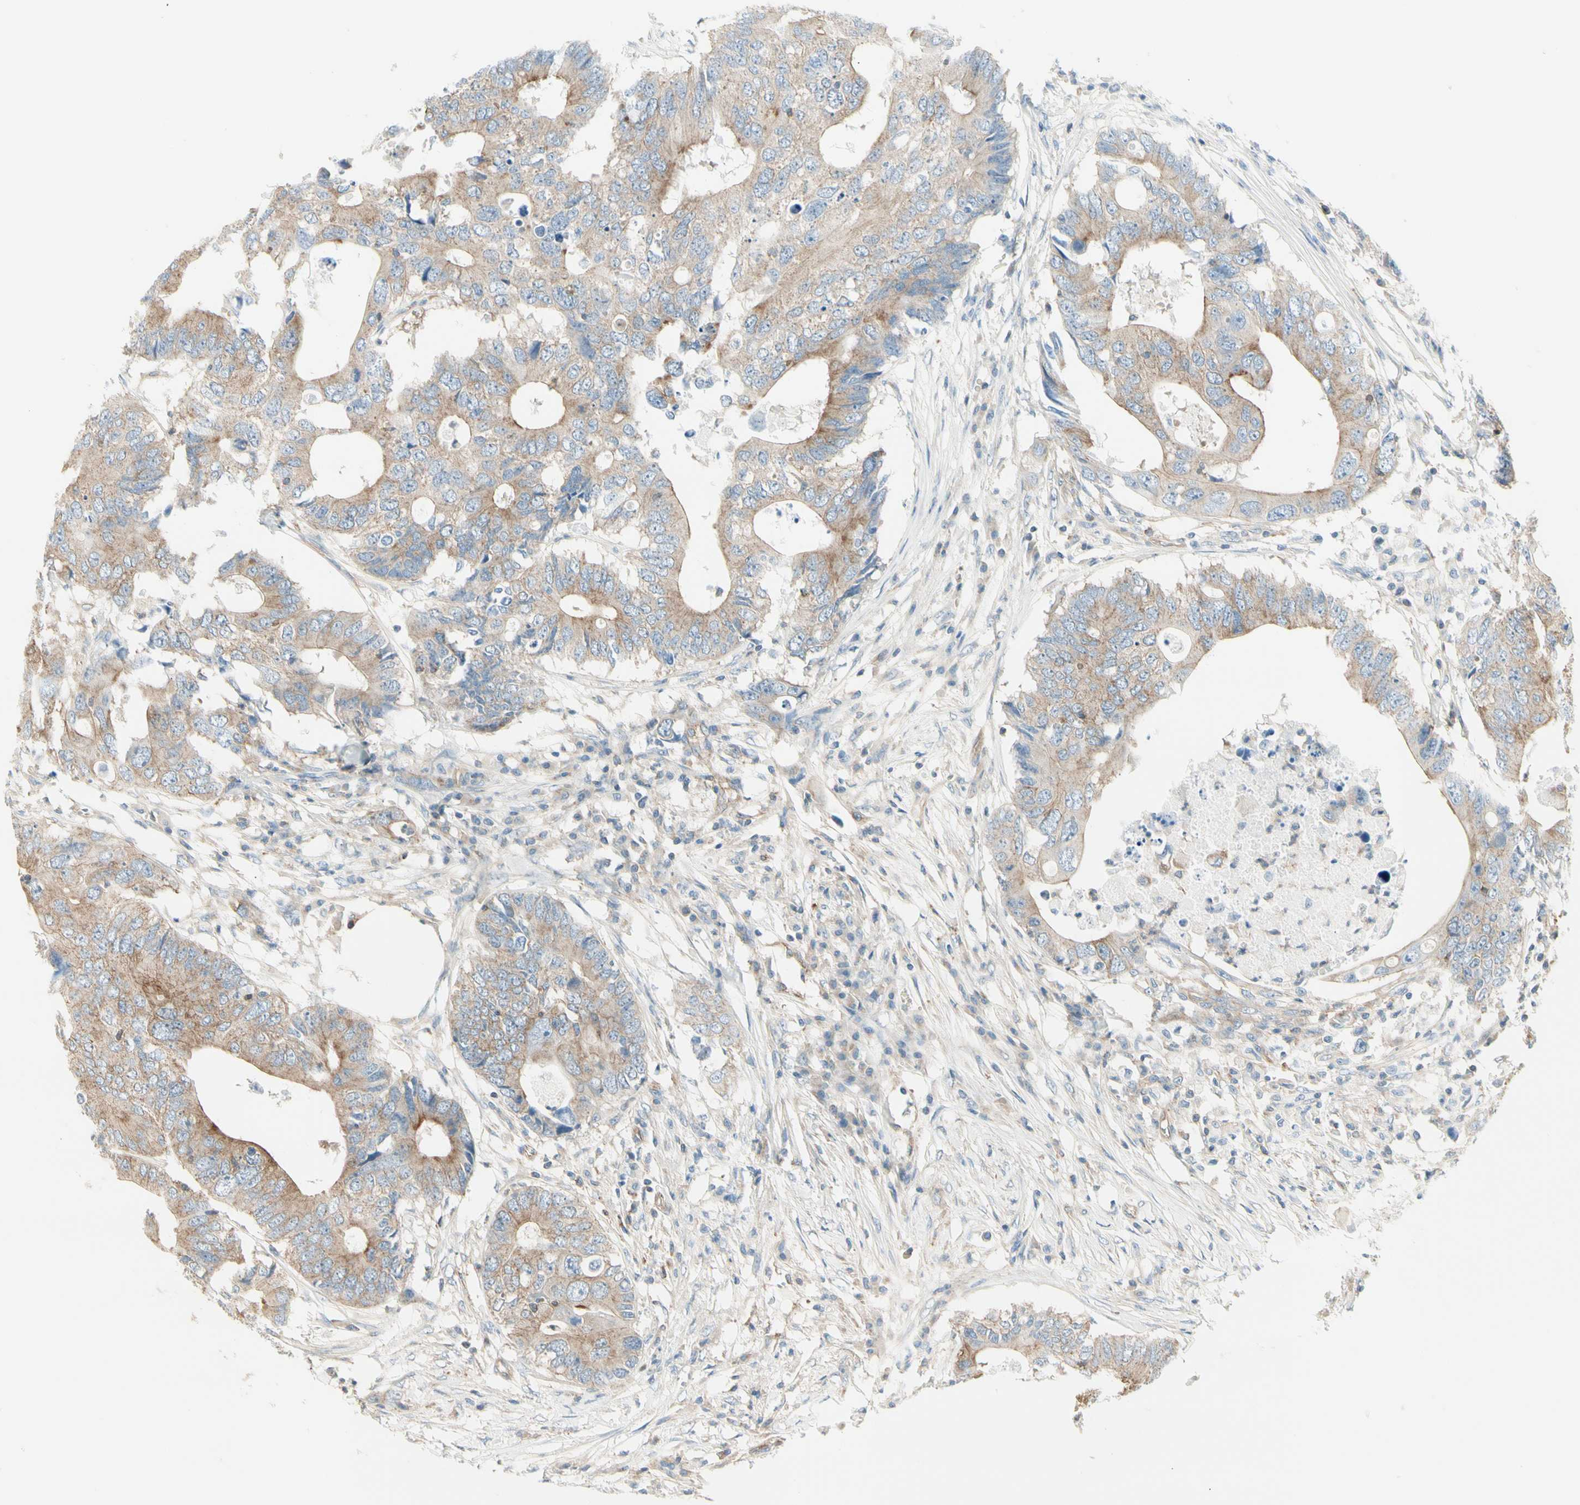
{"staining": {"intensity": "weak", "quantity": ">75%", "location": "cytoplasmic/membranous"}, "tissue": "colorectal cancer", "cell_type": "Tumor cells", "image_type": "cancer", "snomed": [{"axis": "morphology", "description": "Adenocarcinoma, NOS"}, {"axis": "topography", "description": "Colon"}], "caption": "Colorectal cancer was stained to show a protein in brown. There is low levels of weak cytoplasmic/membranous expression in approximately >75% of tumor cells. Nuclei are stained in blue.", "gene": "AGFG1", "patient": {"sex": "male", "age": 71}}